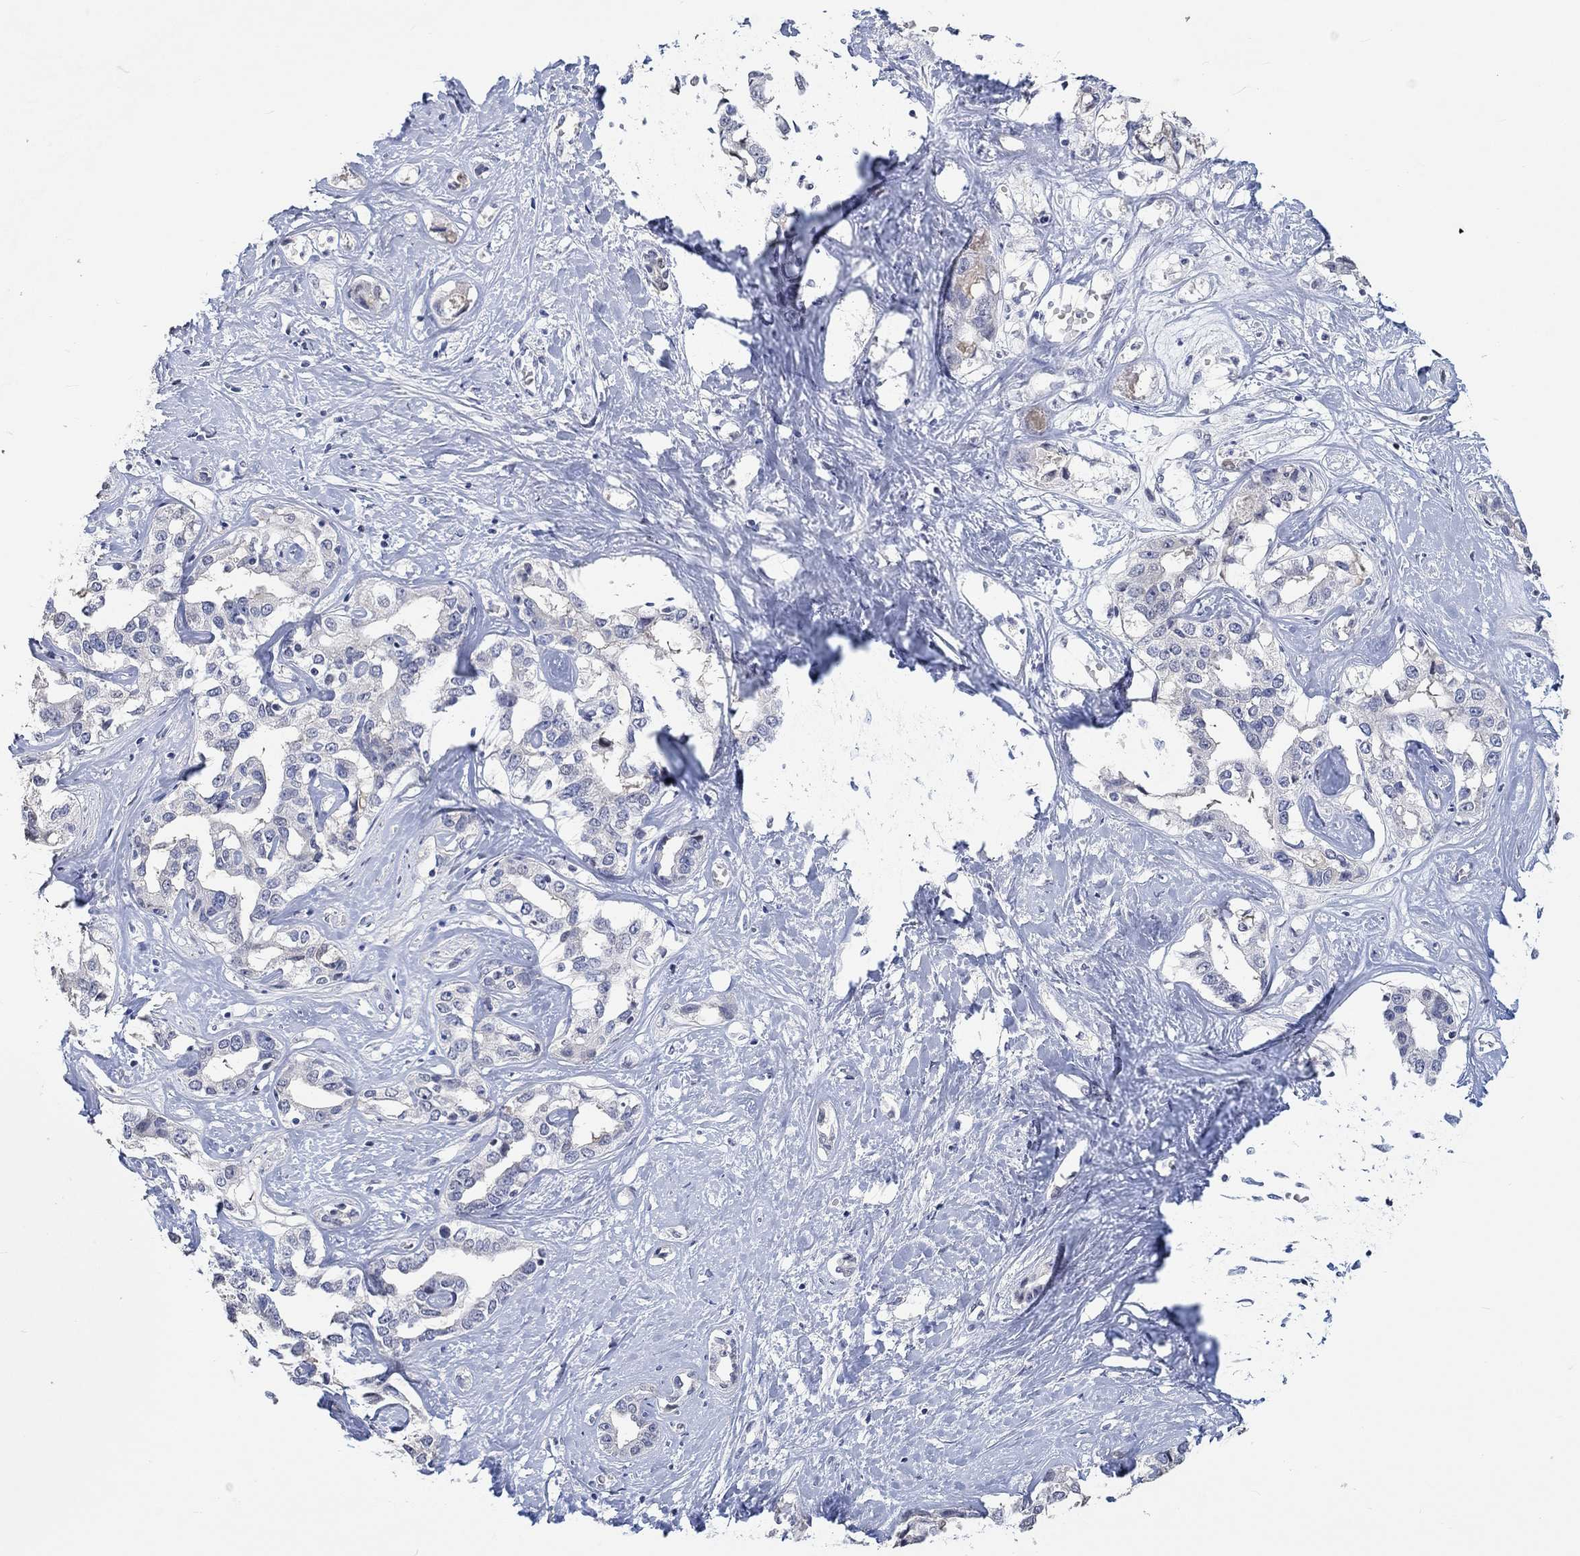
{"staining": {"intensity": "negative", "quantity": "none", "location": "none"}, "tissue": "liver cancer", "cell_type": "Tumor cells", "image_type": "cancer", "snomed": [{"axis": "morphology", "description": "Cholangiocarcinoma"}, {"axis": "topography", "description": "Liver"}], "caption": "Immunohistochemistry image of neoplastic tissue: liver cholangiocarcinoma stained with DAB reveals no significant protein staining in tumor cells. Nuclei are stained in blue.", "gene": "PNMA5", "patient": {"sex": "male", "age": 59}}